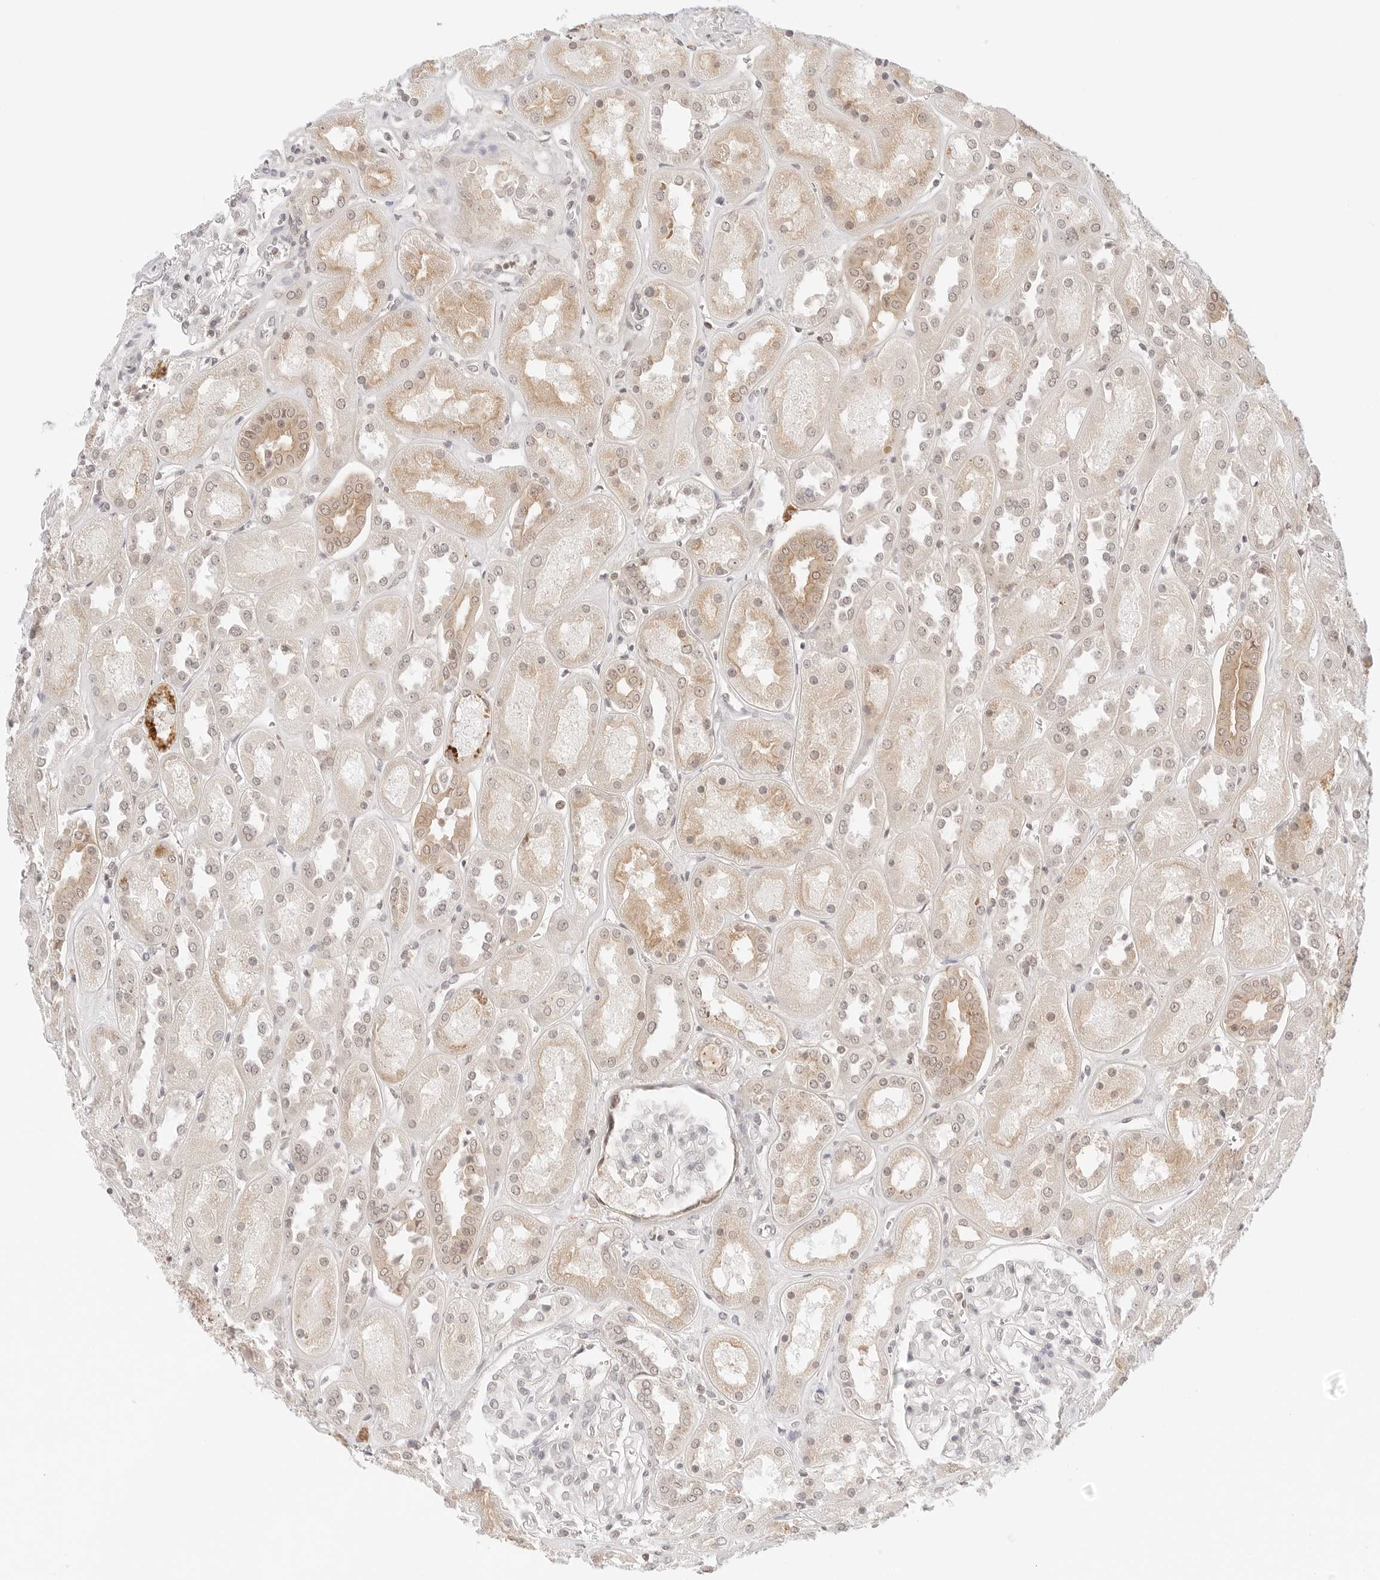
{"staining": {"intensity": "weak", "quantity": "25%-75%", "location": "nuclear"}, "tissue": "kidney", "cell_type": "Cells in glomeruli", "image_type": "normal", "snomed": [{"axis": "morphology", "description": "Normal tissue, NOS"}, {"axis": "topography", "description": "Kidney"}], "caption": "Weak nuclear staining for a protein is identified in approximately 25%-75% of cells in glomeruli of benign kidney using immunohistochemistry (IHC).", "gene": "SEPTIN4", "patient": {"sex": "male", "age": 70}}